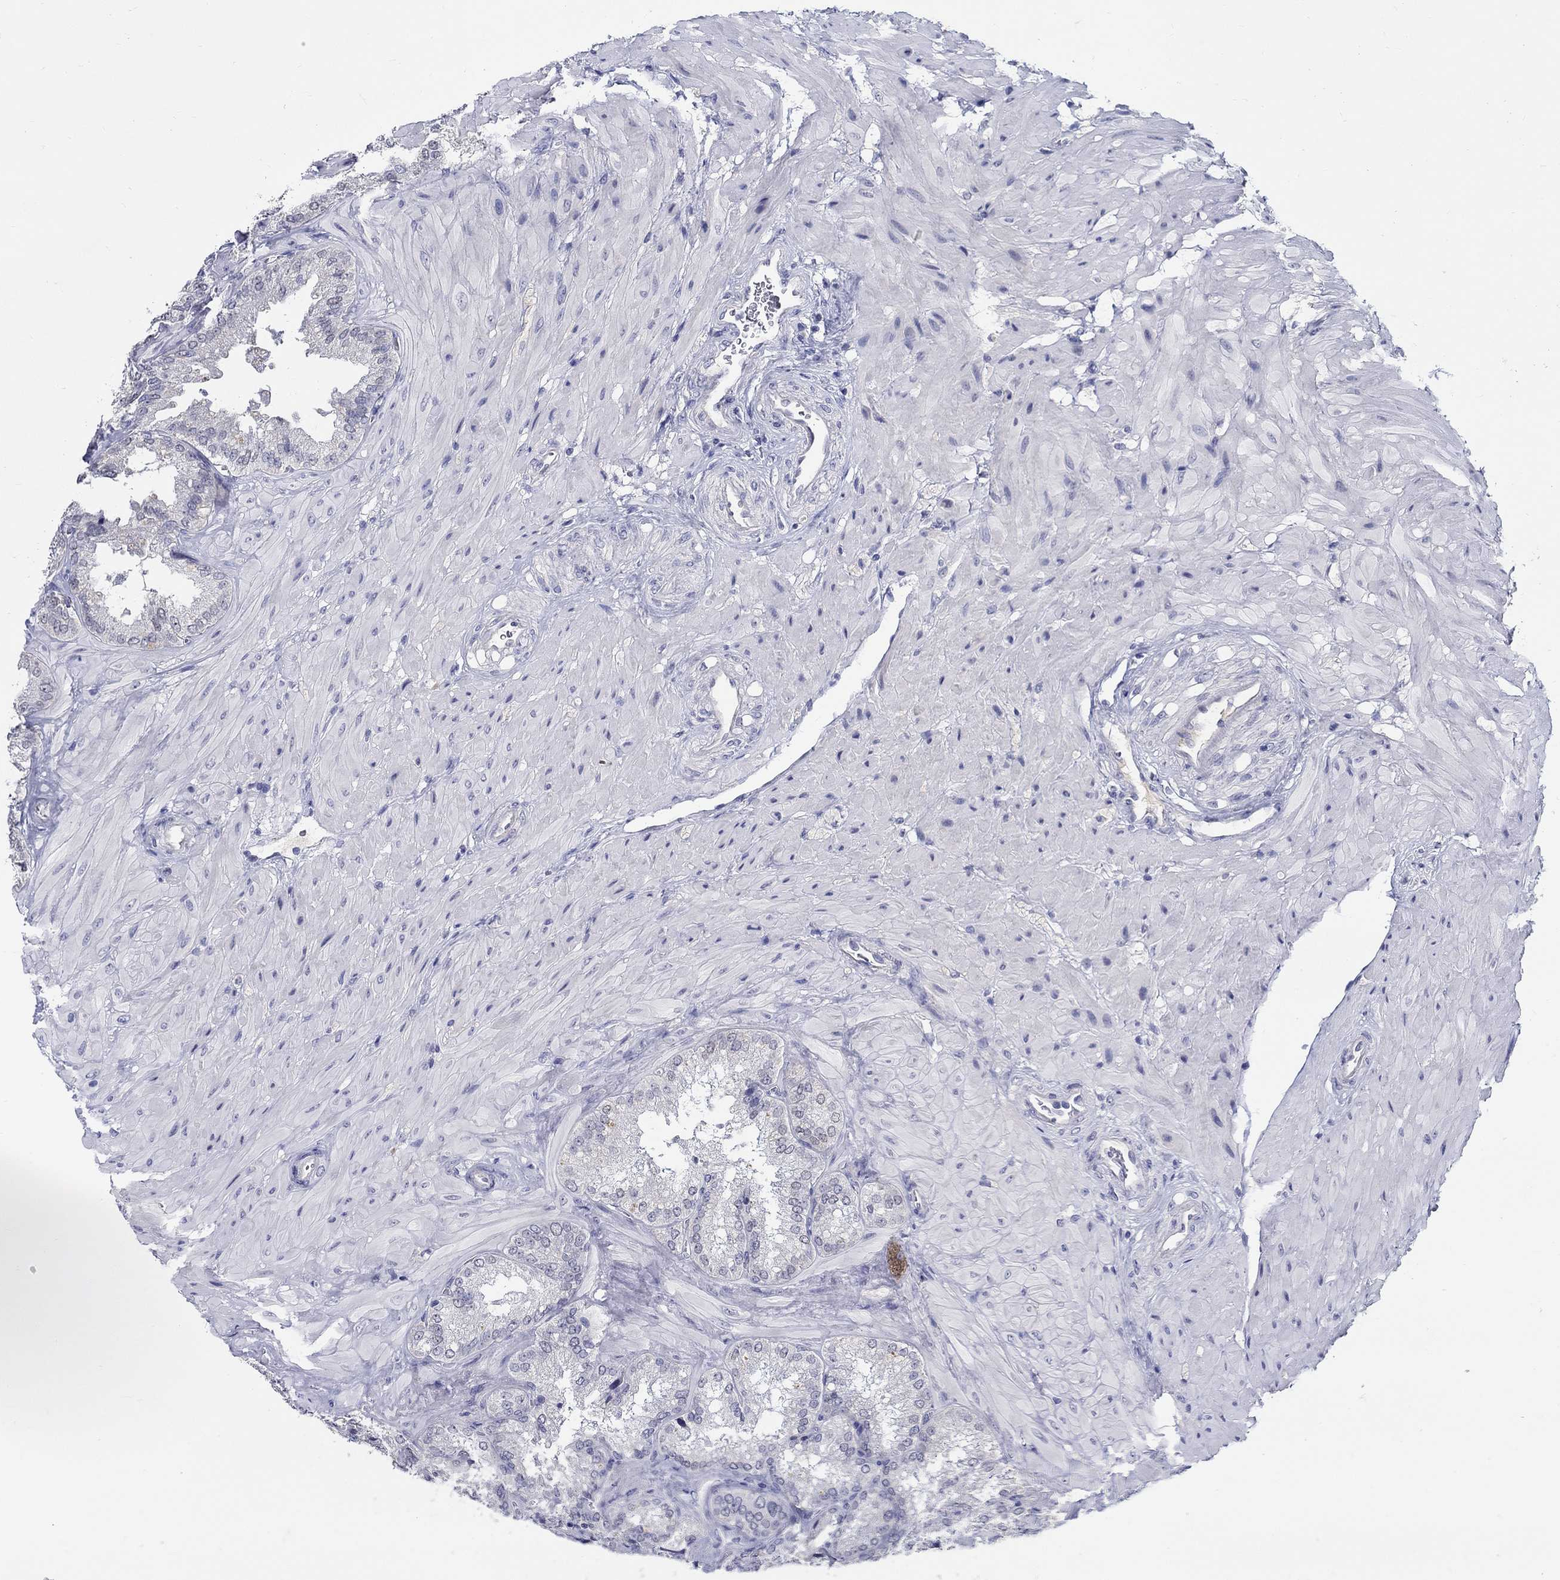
{"staining": {"intensity": "negative", "quantity": "none", "location": "none"}, "tissue": "seminal vesicle", "cell_type": "Glandular cells", "image_type": "normal", "snomed": [{"axis": "morphology", "description": "Normal tissue, NOS"}, {"axis": "topography", "description": "Seminal veicle"}], "caption": "Glandular cells are negative for protein expression in benign human seminal vesicle. (Brightfield microscopy of DAB (3,3'-diaminobenzidine) immunohistochemistry at high magnification).", "gene": "SLC30A3", "patient": {"sex": "male", "age": 37}}